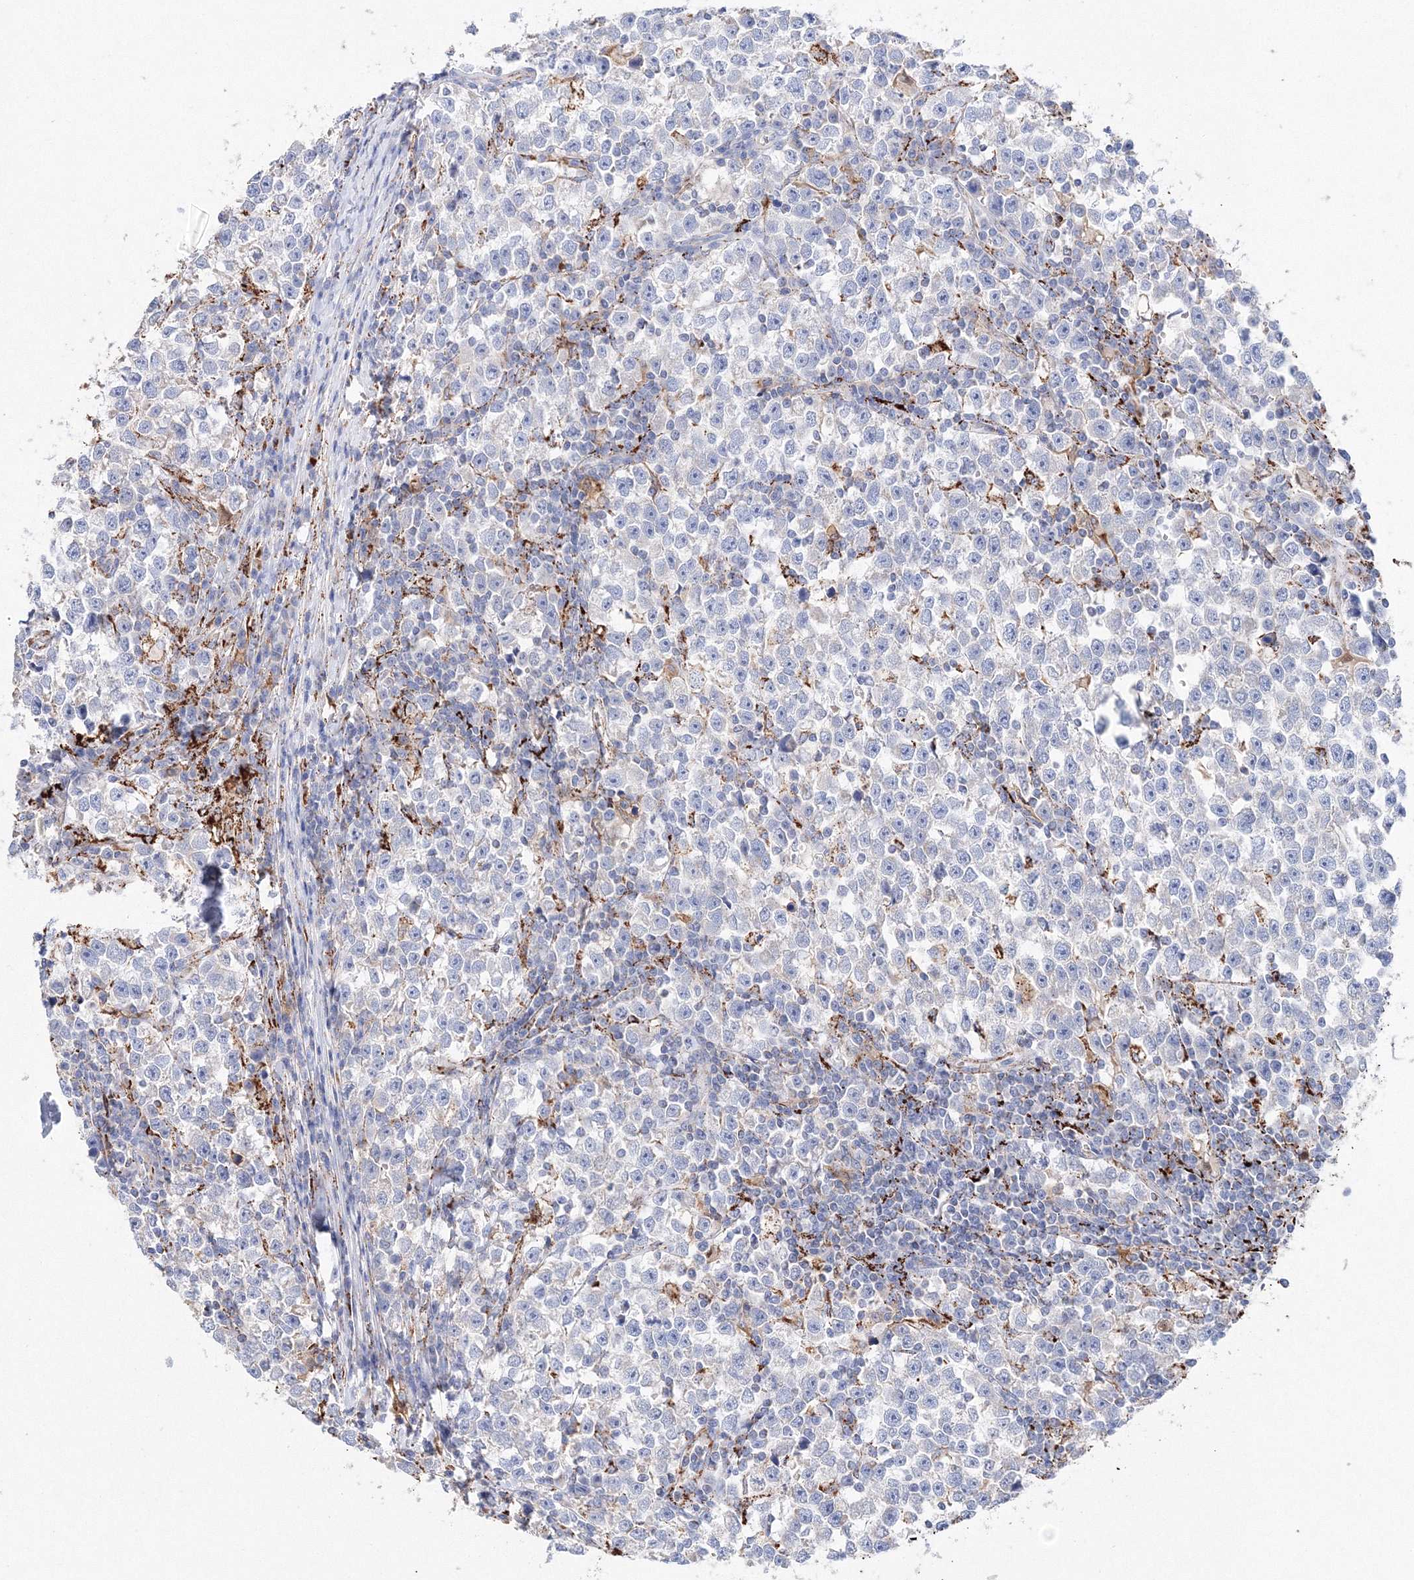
{"staining": {"intensity": "negative", "quantity": "none", "location": "none"}, "tissue": "testis cancer", "cell_type": "Tumor cells", "image_type": "cancer", "snomed": [{"axis": "morphology", "description": "Normal tissue, NOS"}, {"axis": "morphology", "description": "Seminoma, NOS"}, {"axis": "topography", "description": "Testis"}], "caption": "Human testis cancer stained for a protein using immunohistochemistry exhibits no staining in tumor cells.", "gene": "MERTK", "patient": {"sex": "male", "age": 43}}